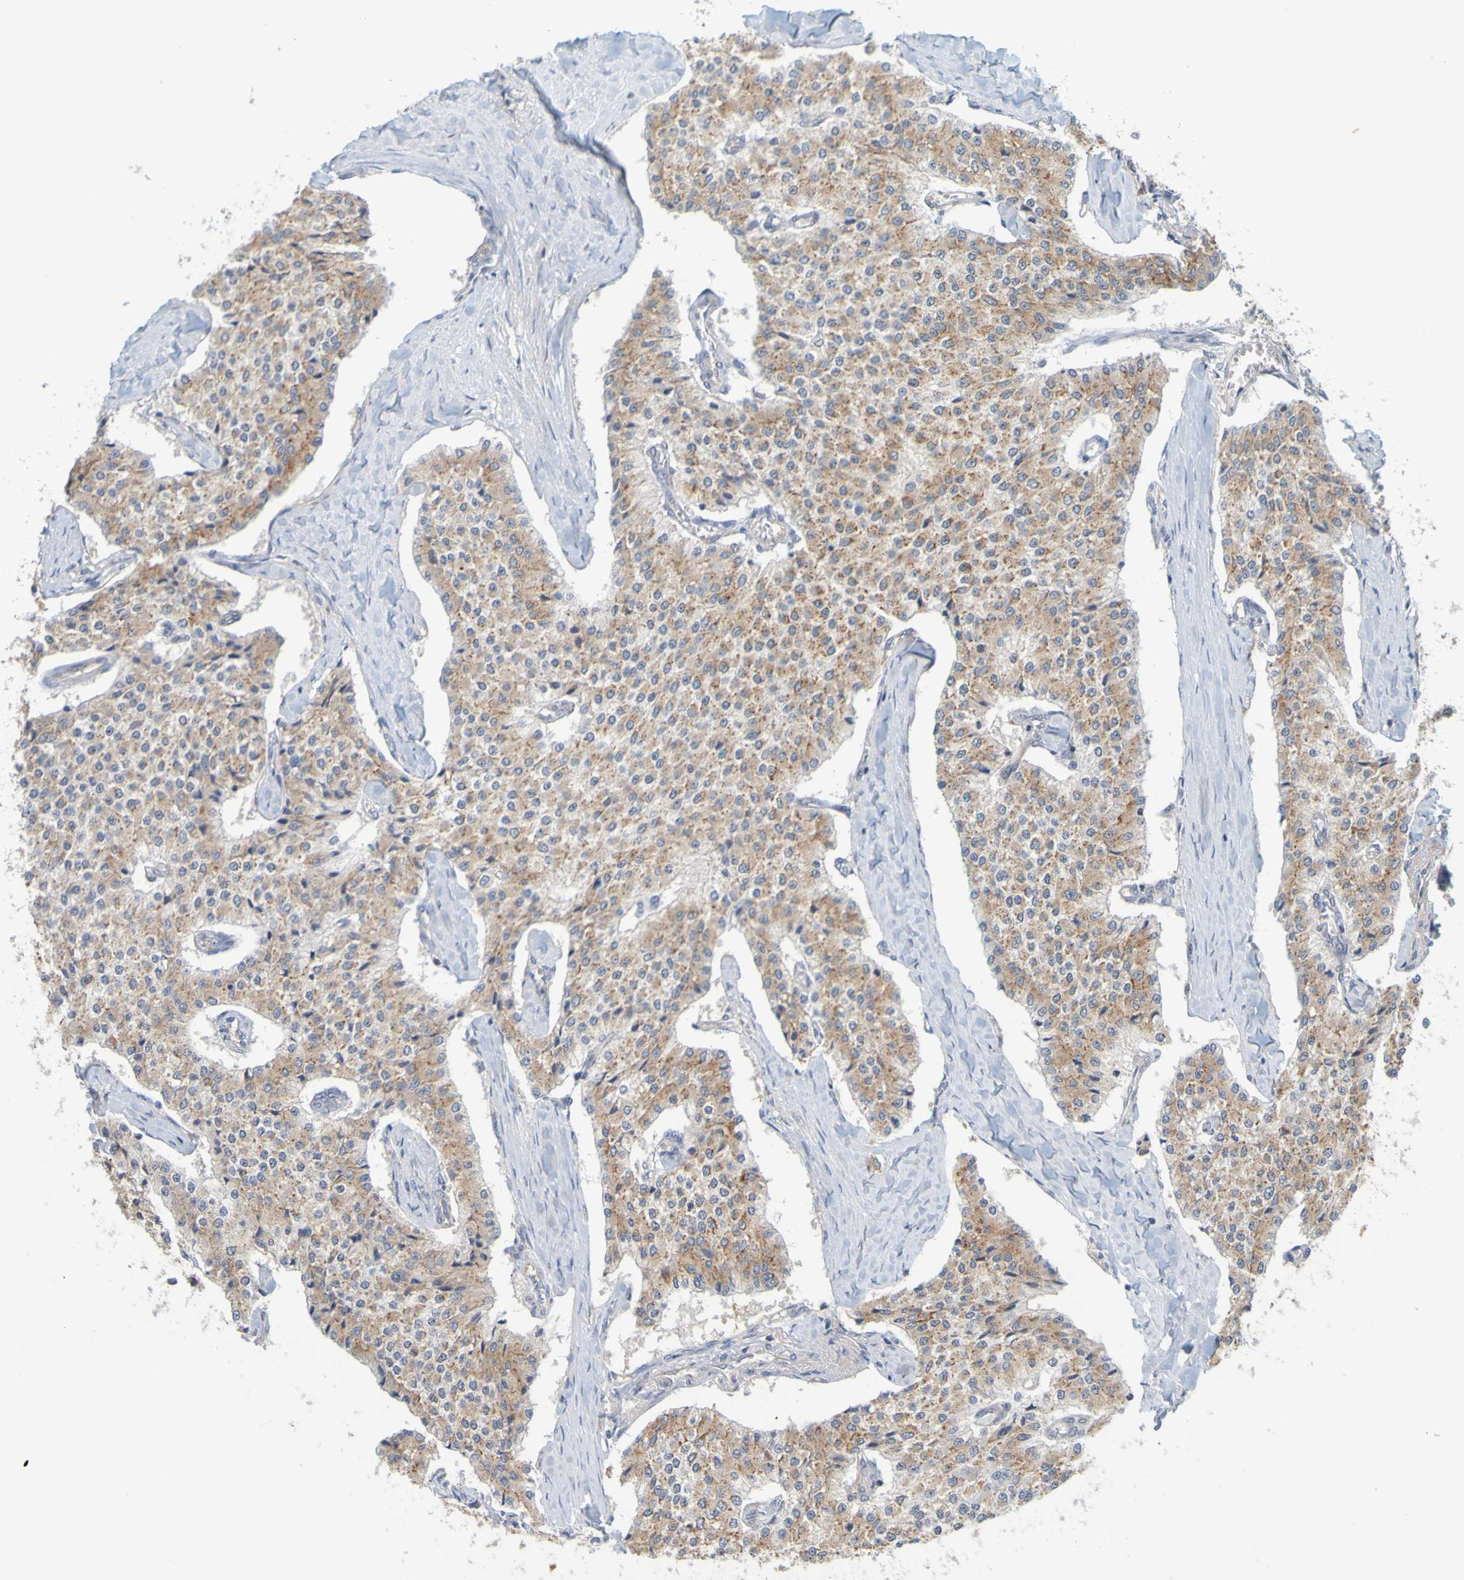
{"staining": {"intensity": "moderate", "quantity": ">75%", "location": "cytoplasmic/membranous"}, "tissue": "carcinoid", "cell_type": "Tumor cells", "image_type": "cancer", "snomed": [{"axis": "morphology", "description": "Carcinoid, malignant, NOS"}, {"axis": "topography", "description": "Colon"}], "caption": "Moderate cytoplasmic/membranous expression is present in approximately >75% of tumor cells in carcinoid.", "gene": "MOGS", "patient": {"sex": "female", "age": 52}}